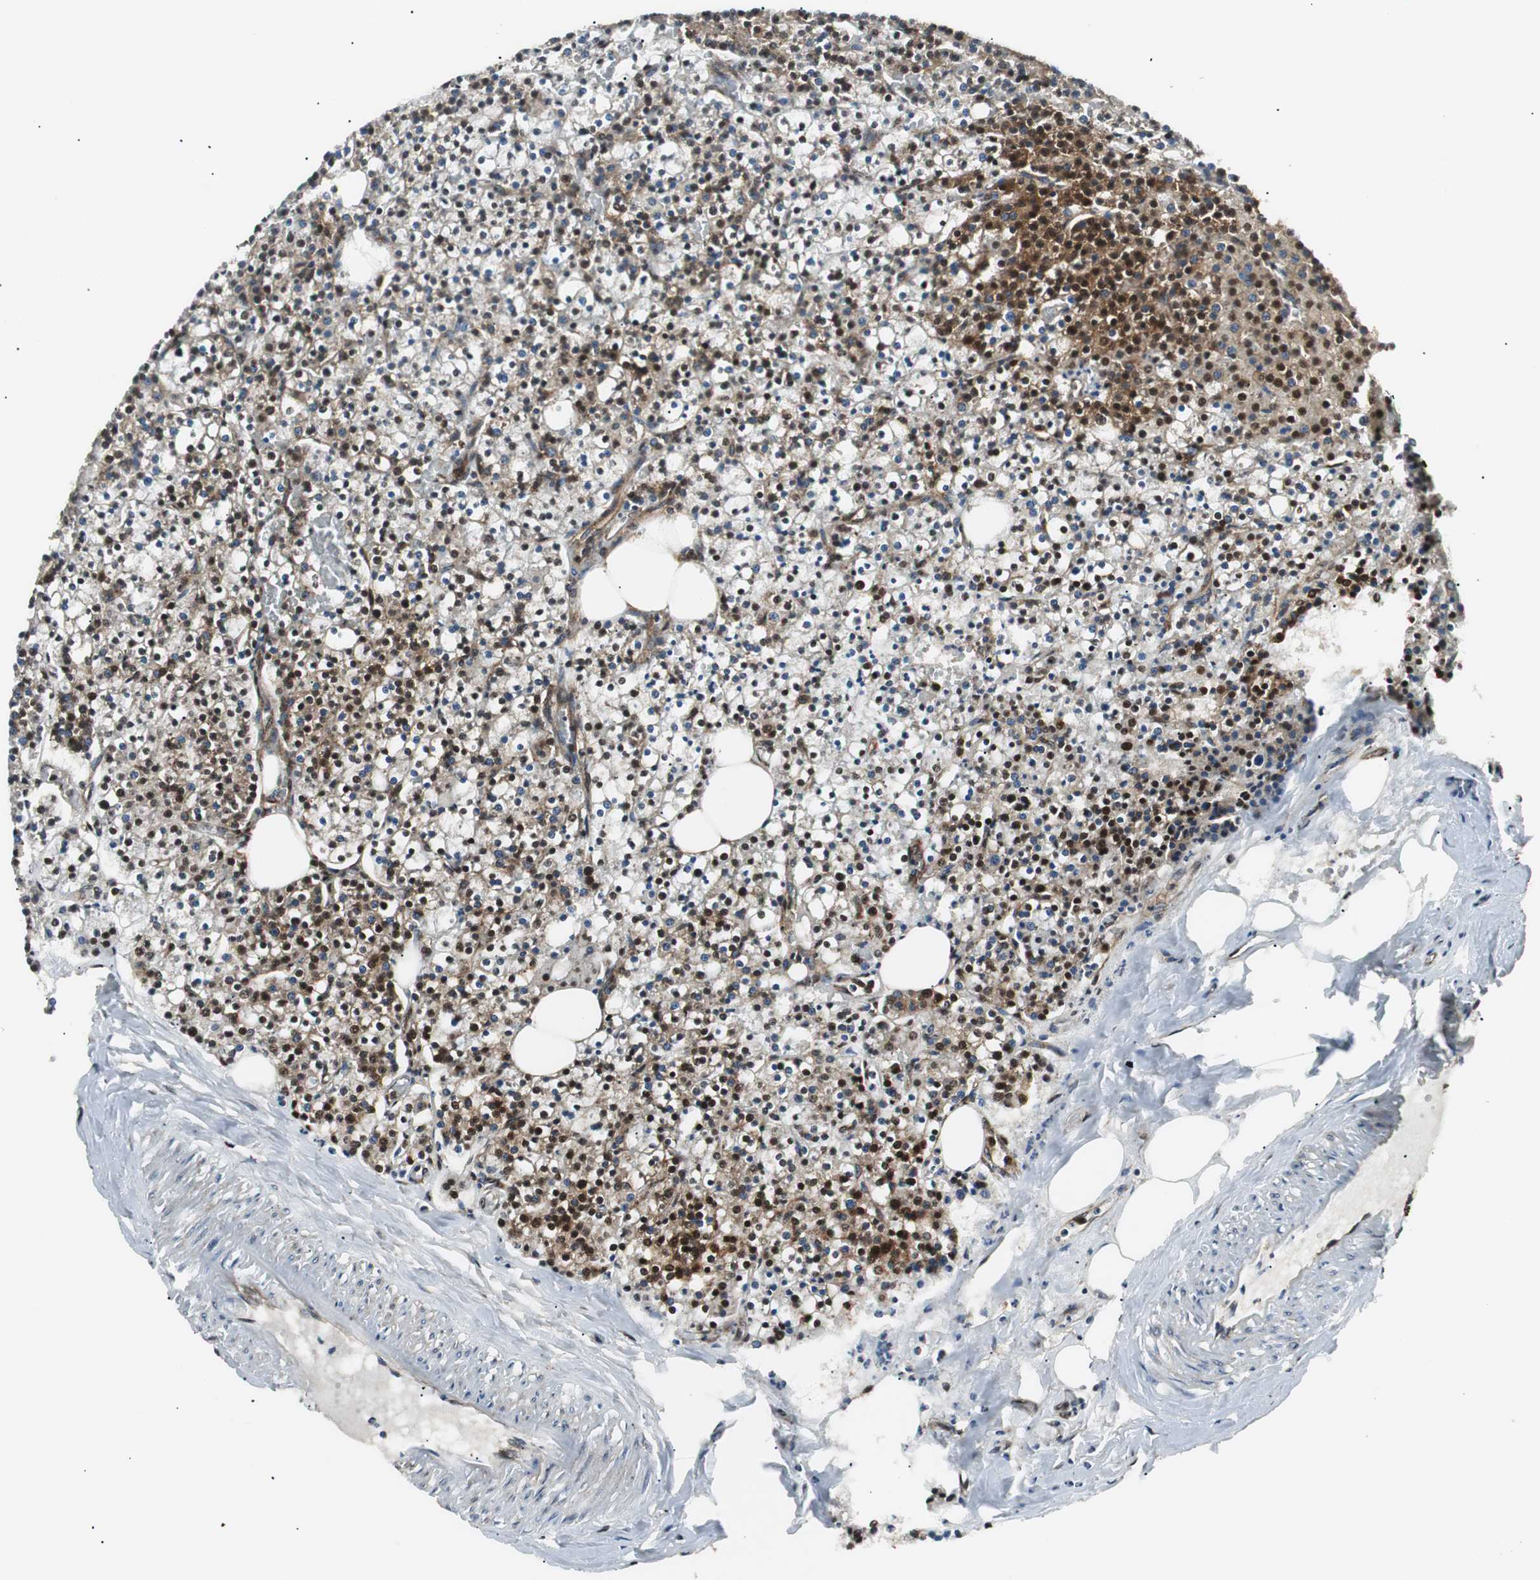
{"staining": {"intensity": "strong", "quantity": ">75%", "location": "nuclear"}, "tissue": "parathyroid gland", "cell_type": "Glandular cells", "image_type": "normal", "snomed": [{"axis": "morphology", "description": "Normal tissue, NOS"}, {"axis": "topography", "description": "Parathyroid gland"}], "caption": "IHC image of benign parathyroid gland: human parathyroid gland stained using IHC demonstrates high levels of strong protein expression localized specifically in the nuclear of glandular cells, appearing as a nuclear brown color.", "gene": "EWSR1", "patient": {"sex": "female", "age": 63}}